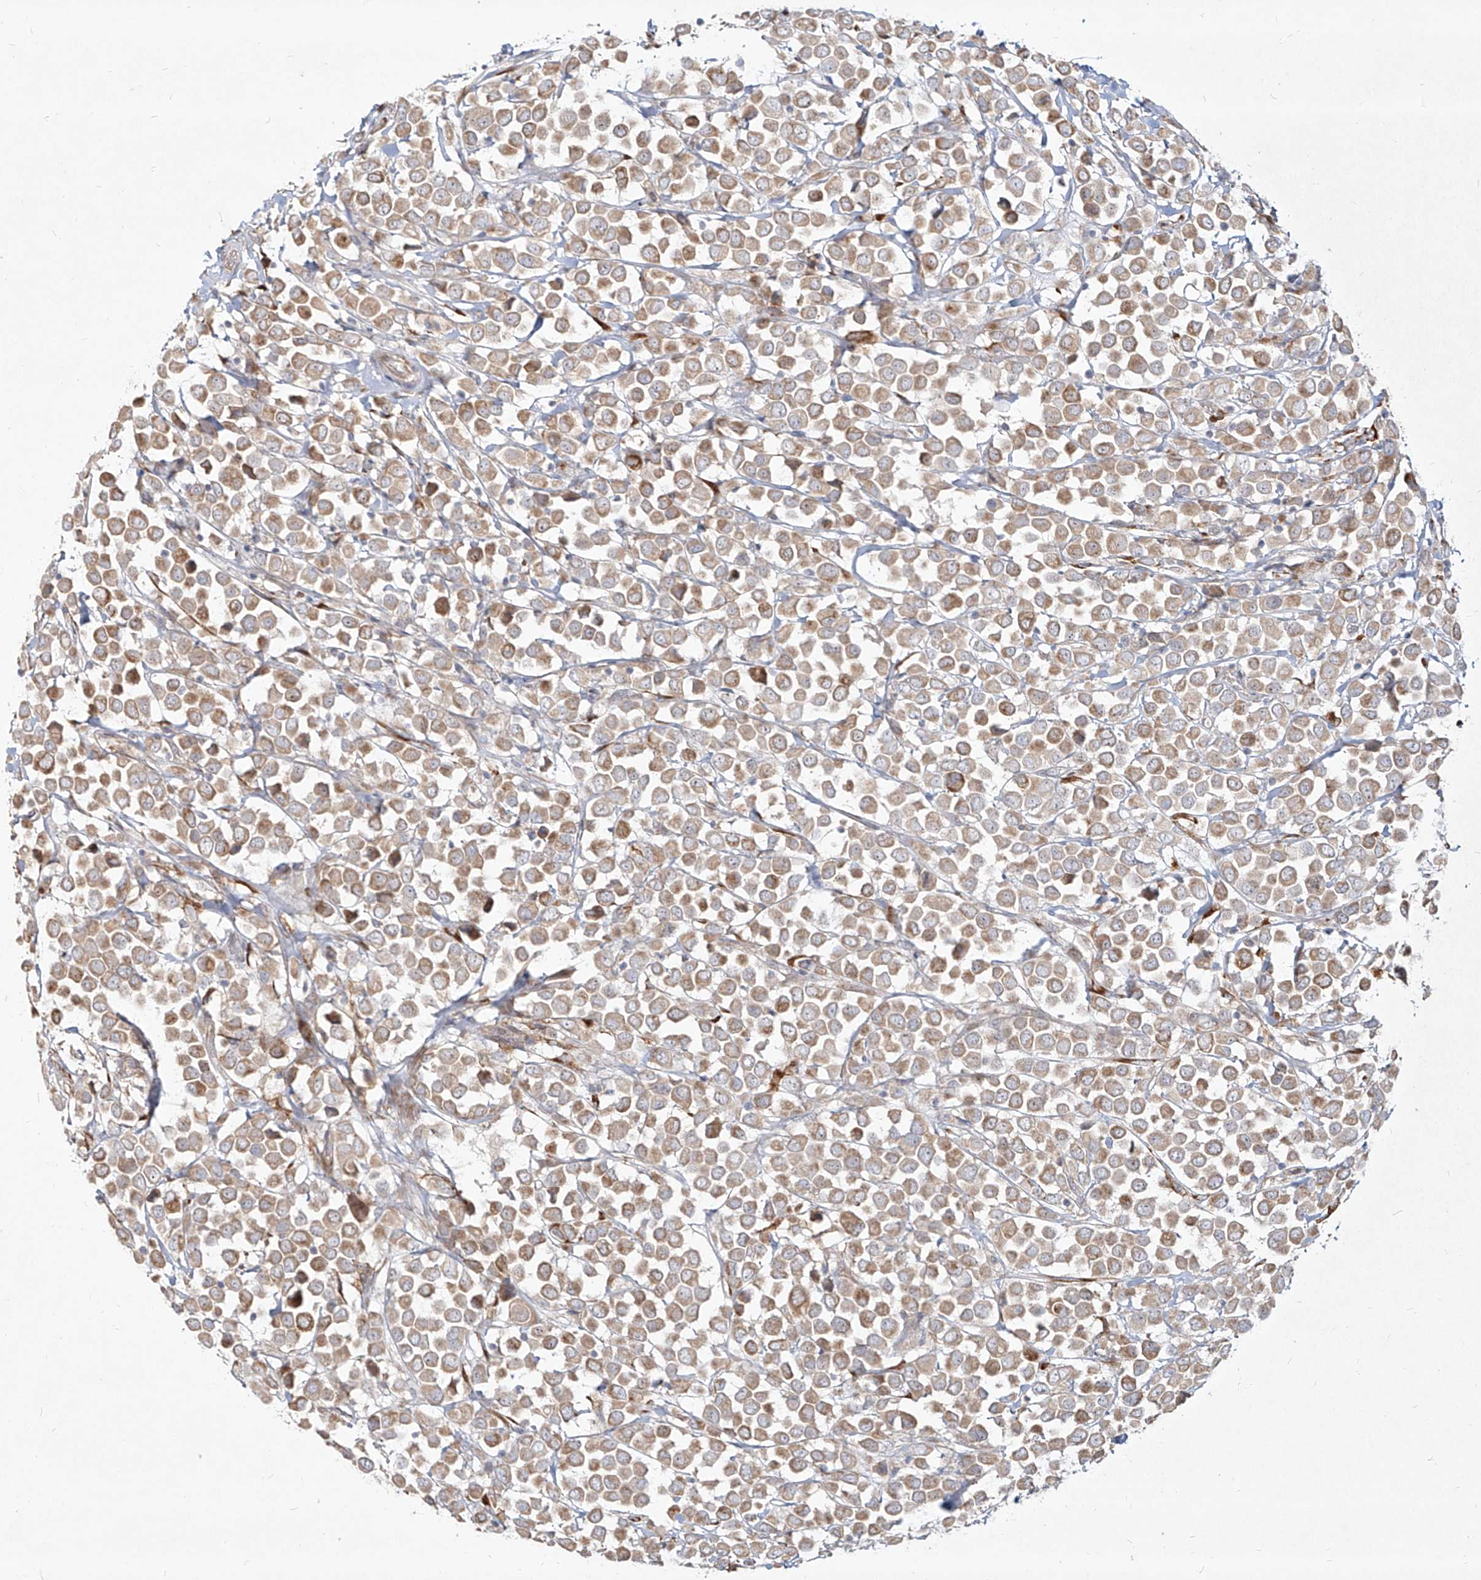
{"staining": {"intensity": "weak", "quantity": ">75%", "location": "cytoplasmic/membranous"}, "tissue": "breast cancer", "cell_type": "Tumor cells", "image_type": "cancer", "snomed": [{"axis": "morphology", "description": "Duct carcinoma"}, {"axis": "topography", "description": "Breast"}], "caption": "The histopathology image displays a brown stain indicating the presence of a protein in the cytoplasmic/membranous of tumor cells in infiltrating ductal carcinoma (breast).", "gene": "CD209", "patient": {"sex": "female", "age": 61}}